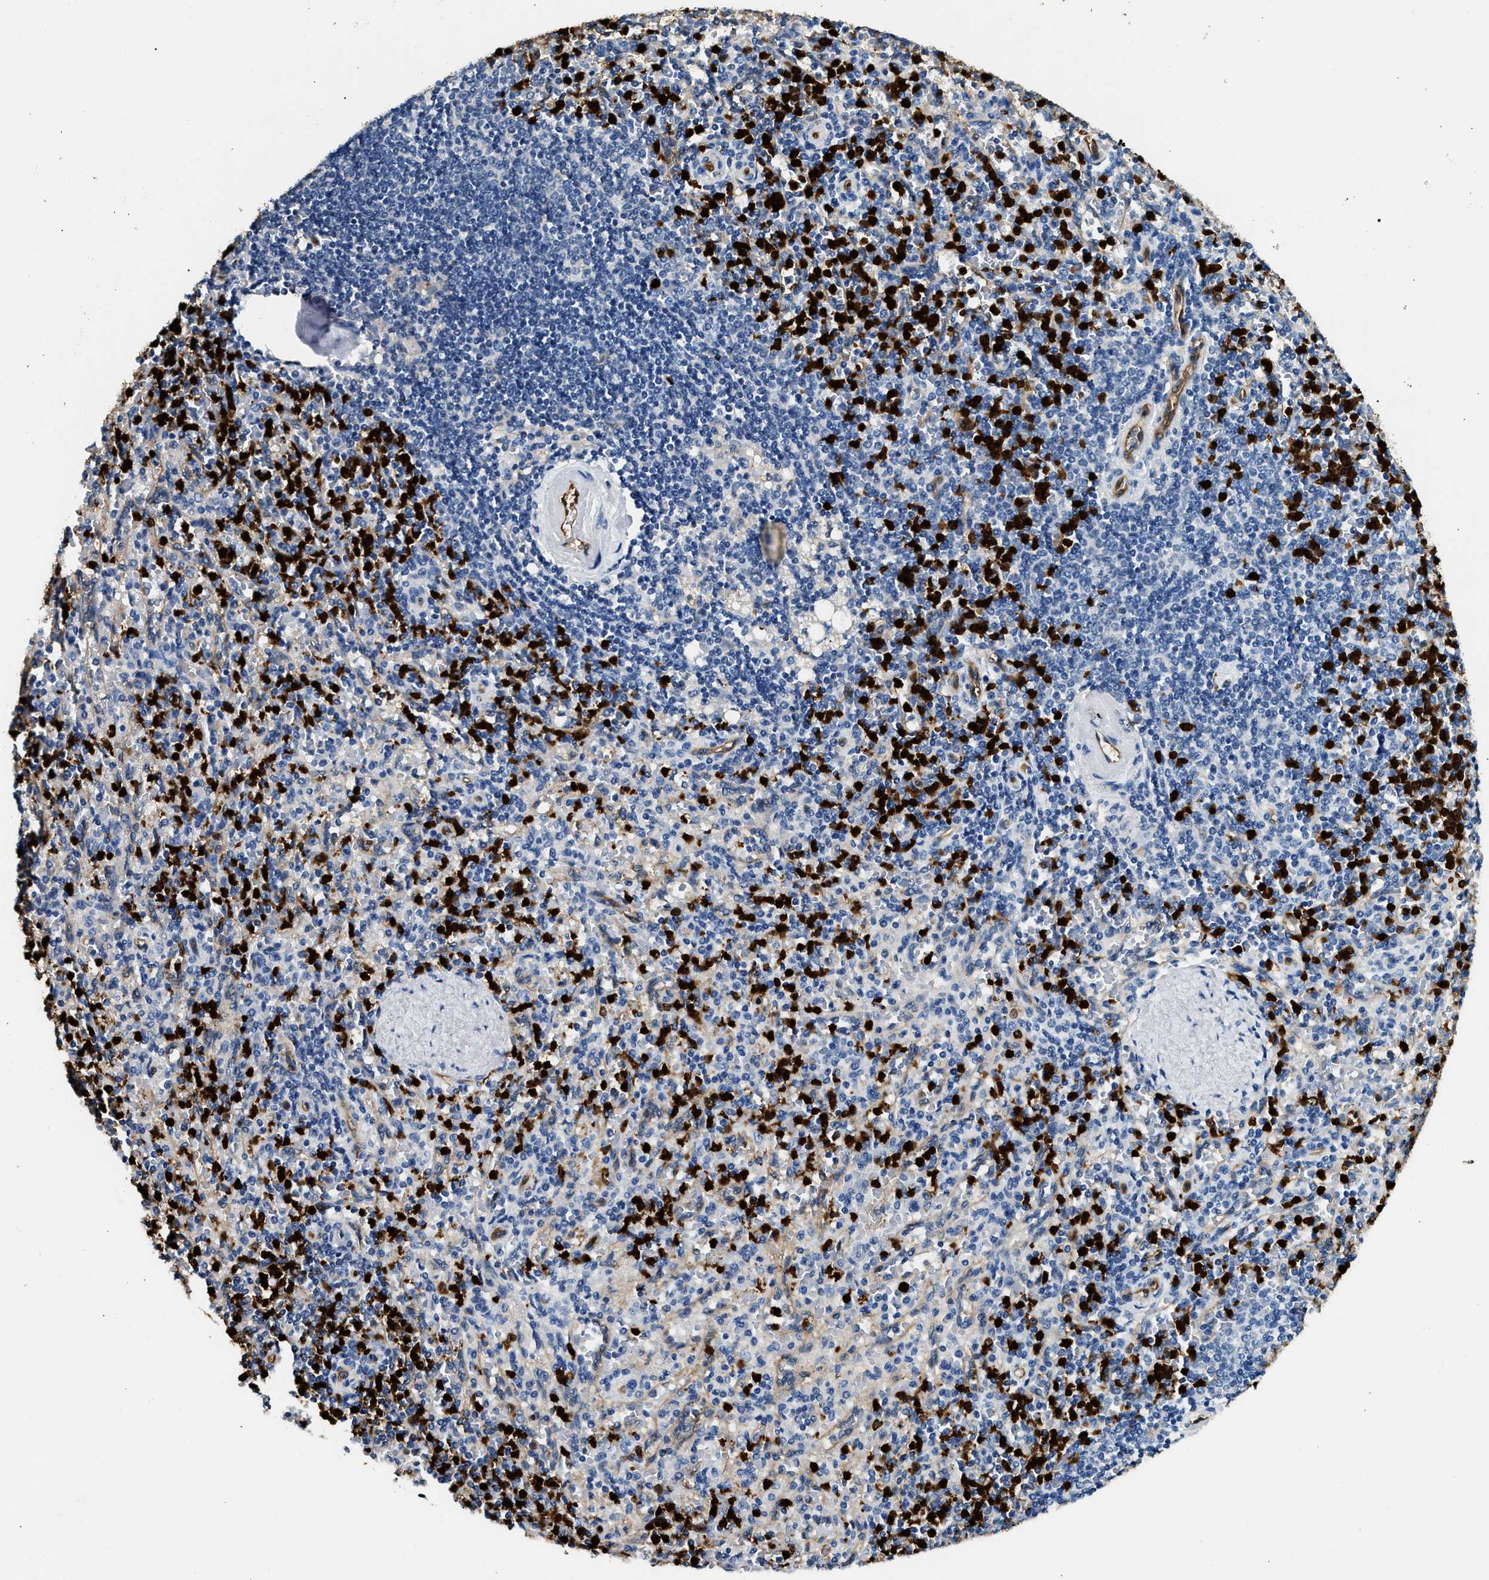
{"staining": {"intensity": "strong", "quantity": "25%-75%", "location": "cytoplasmic/membranous"}, "tissue": "spleen", "cell_type": "Cells in red pulp", "image_type": "normal", "snomed": [{"axis": "morphology", "description": "Normal tissue, NOS"}, {"axis": "topography", "description": "Spleen"}], "caption": "IHC staining of normal spleen, which shows high levels of strong cytoplasmic/membranous positivity in approximately 25%-75% of cells in red pulp indicating strong cytoplasmic/membranous protein staining. The staining was performed using DAB (brown) for protein detection and nuclei were counterstained in hematoxylin (blue).", "gene": "ANXA3", "patient": {"sex": "female", "age": 74}}